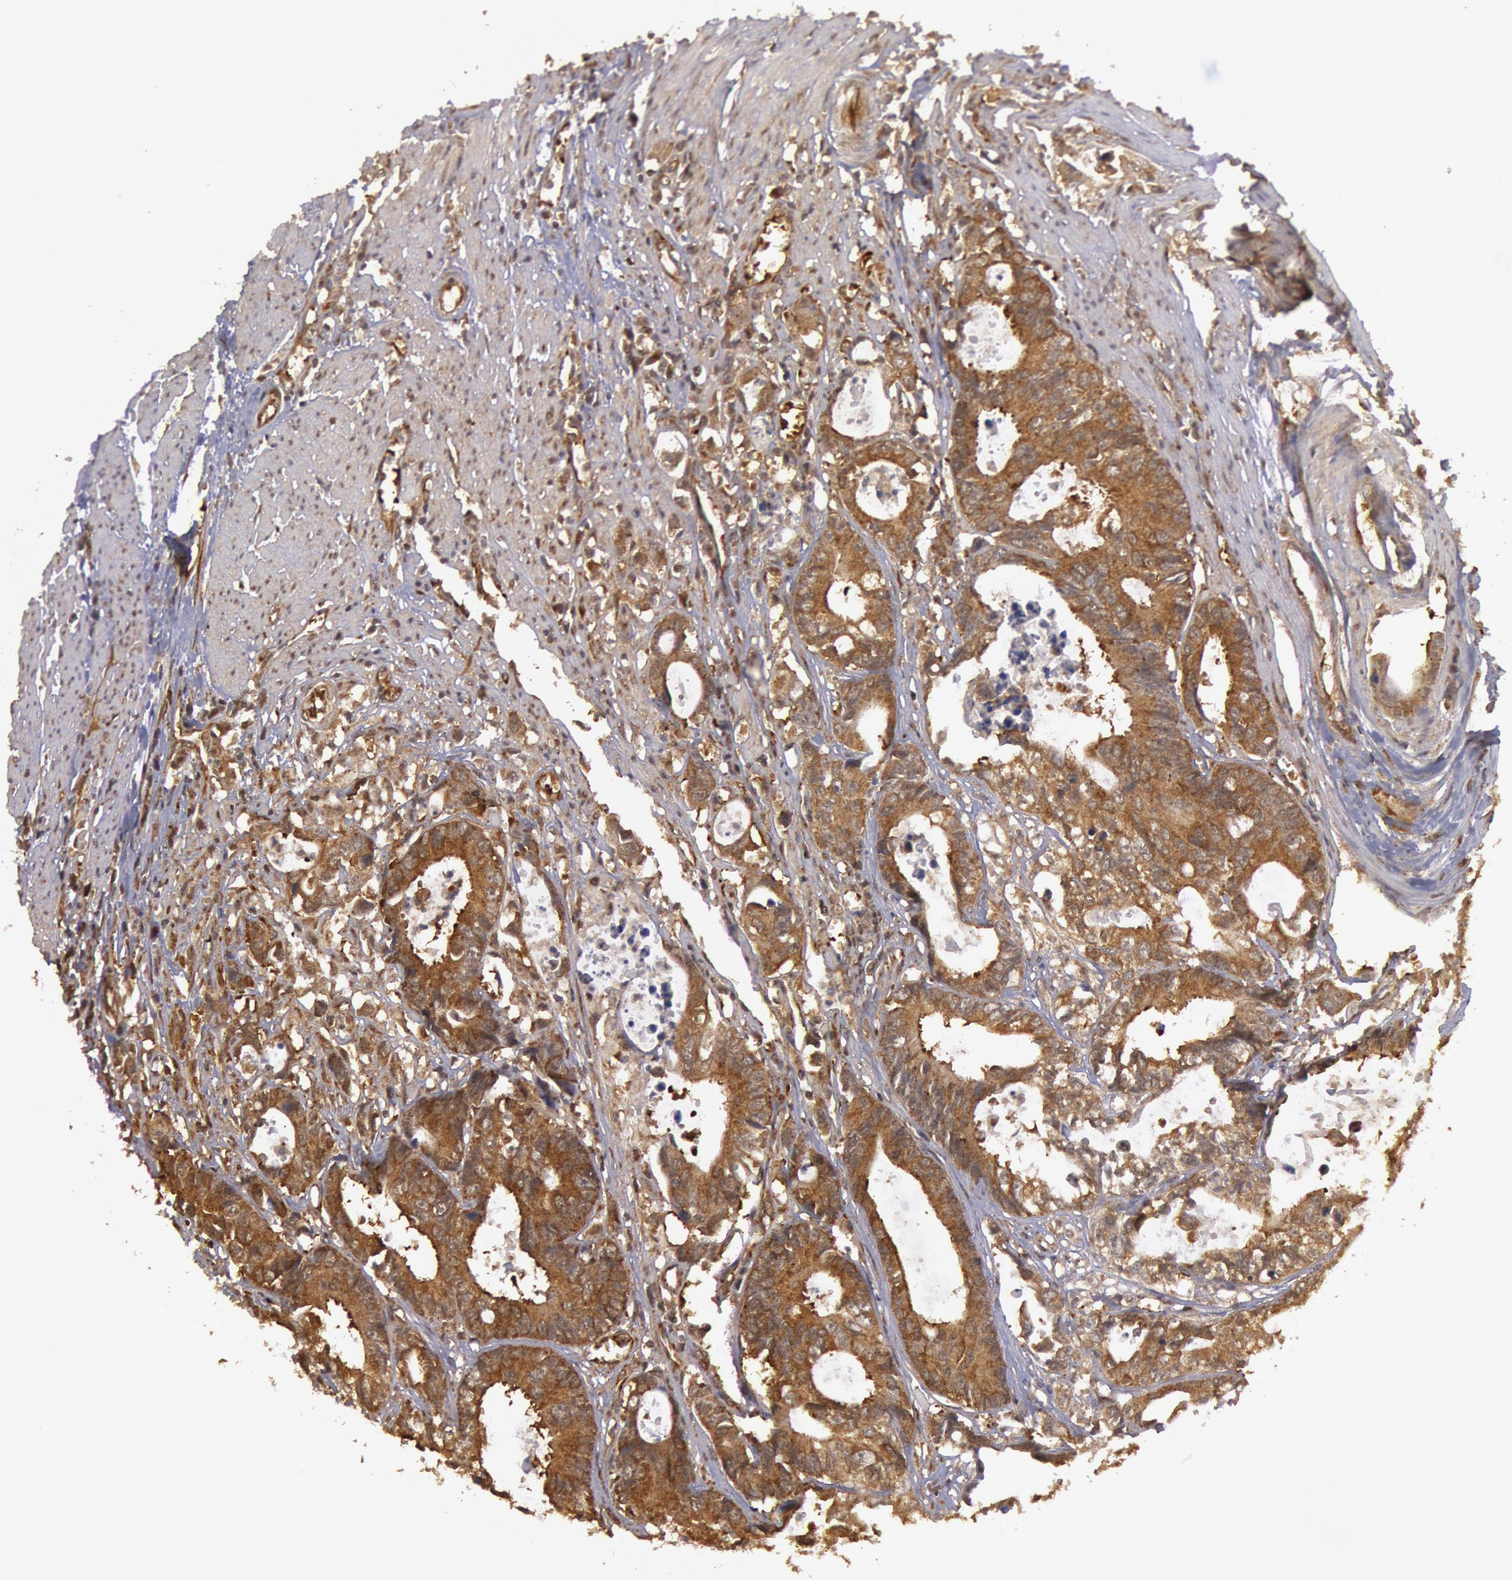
{"staining": {"intensity": "moderate", "quantity": ">75%", "location": "cytoplasmic/membranous"}, "tissue": "colorectal cancer", "cell_type": "Tumor cells", "image_type": "cancer", "snomed": [{"axis": "morphology", "description": "Adenocarcinoma, NOS"}, {"axis": "topography", "description": "Rectum"}], "caption": "An IHC micrograph of neoplastic tissue is shown. Protein staining in brown shows moderate cytoplasmic/membranous positivity in colorectal cancer (adenocarcinoma) within tumor cells.", "gene": "USP14", "patient": {"sex": "female", "age": 98}}